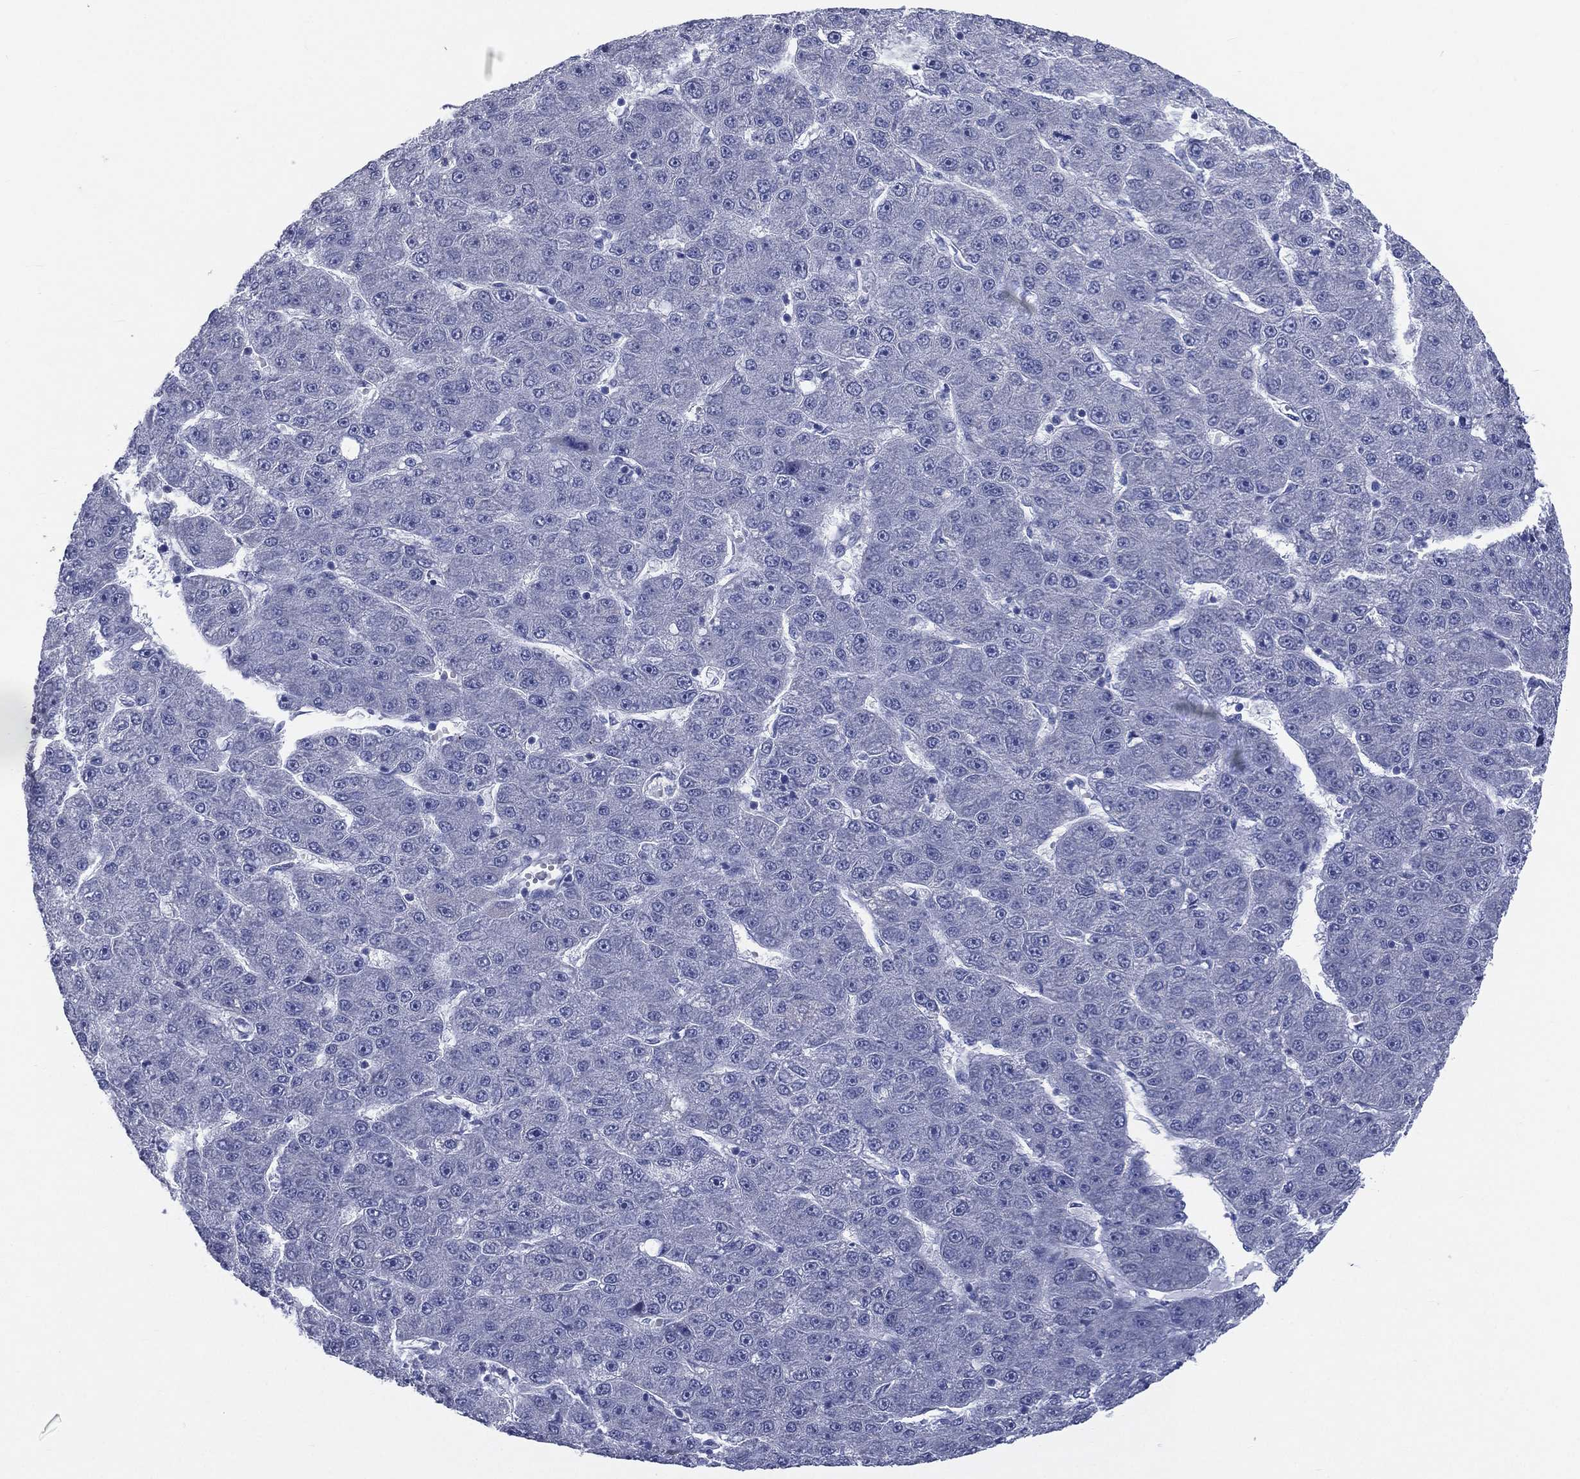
{"staining": {"intensity": "negative", "quantity": "none", "location": "none"}, "tissue": "liver cancer", "cell_type": "Tumor cells", "image_type": "cancer", "snomed": [{"axis": "morphology", "description": "Carcinoma, Hepatocellular, NOS"}, {"axis": "topography", "description": "Liver"}], "caption": "Tumor cells show no significant staining in liver cancer (hepatocellular carcinoma).", "gene": "AKAP3", "patient": {"sex": "male", "age": 67}}